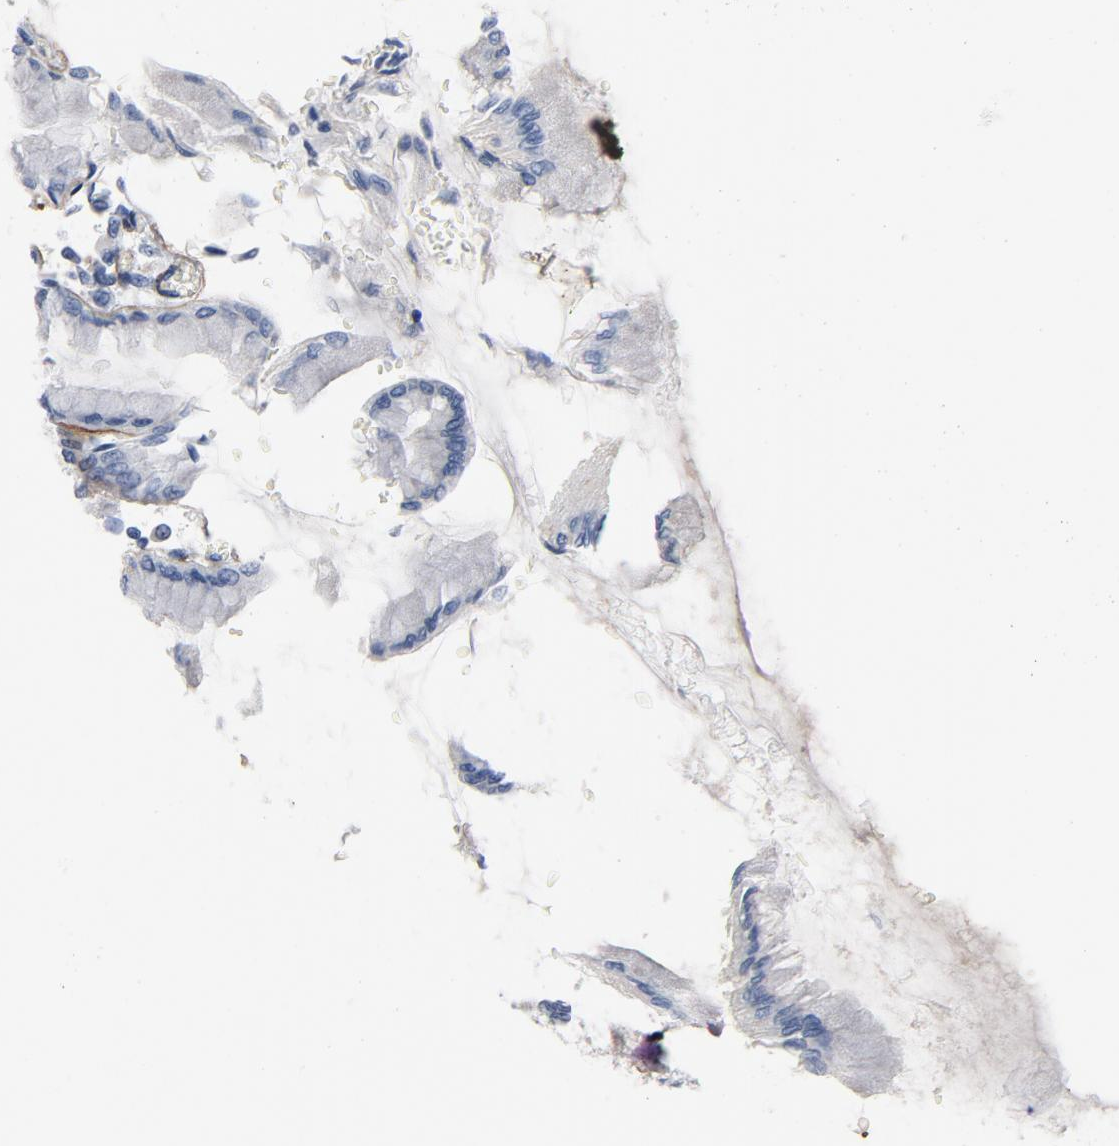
{"staining": {"intensity": "moderate", "quantity": "<25%", "location": "cytoplasmic/membranous"}, "tissue": "stomach", "cell_type": "Glandular cells", "image_type": "normal", "snomed": [{"axis": "morphology", "description": "Normal tissue, NOS"}, {"axis": "topography", "description": "Stomach, upper"}], "caption": "Immunohistochemistry histopathology image of normal stomach: stomach stained using immunohistochemistry (IHC) reveals low levels of moderate protein expression localized specifically in the cytoplasmic/membranous of glandular cells, appearing as a cytoplasmic/membranous brown color.", "gene": "LAMC1", "patient": {"sex": "female", "age": 56}}